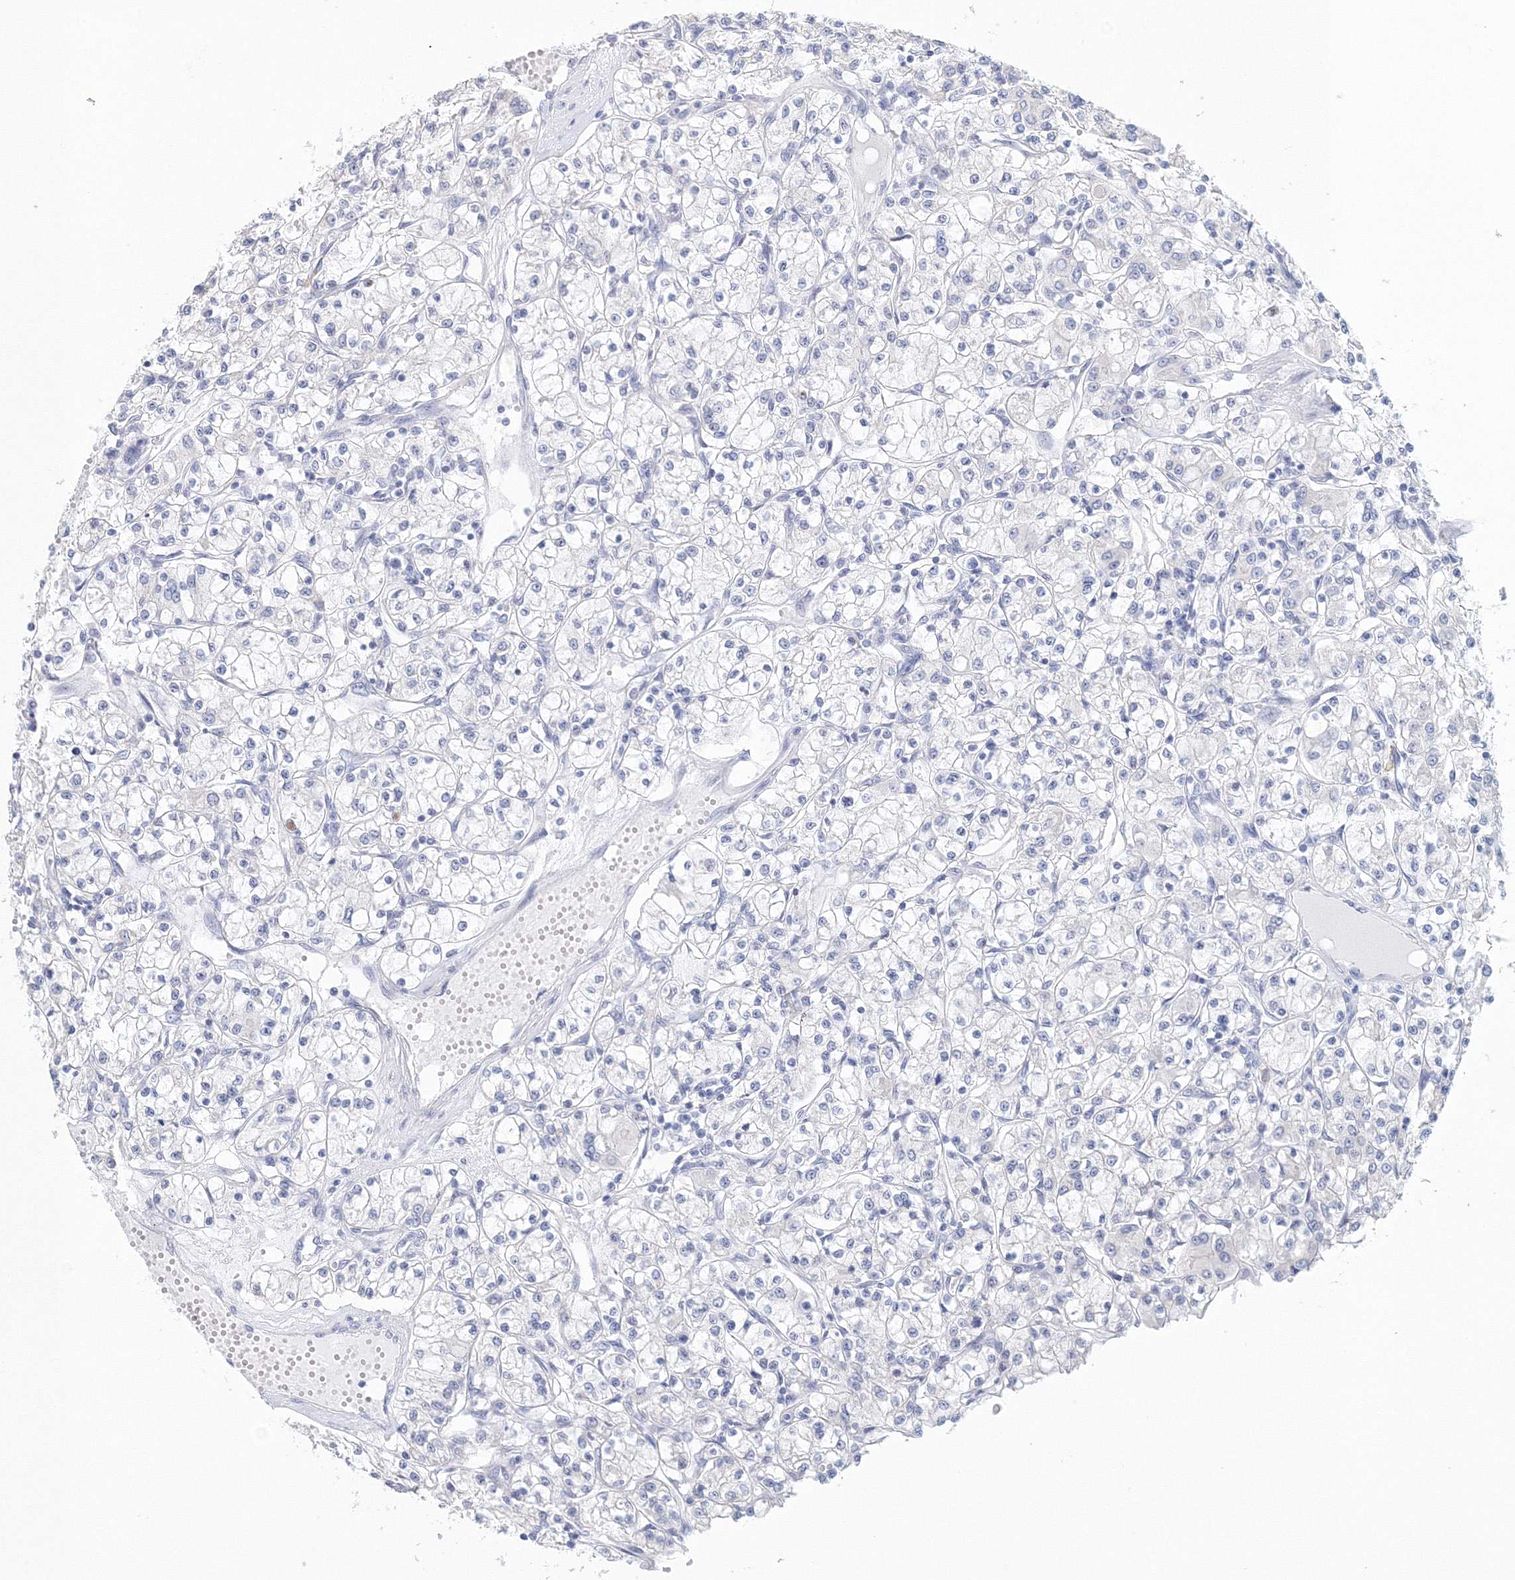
{"staining": {"intensity": "negative", "quantity": "none", "location": "none"}, "tissue": "renal cancer", "cell_type": "Tumor cells", "image_type": "cancer", "snomed": [{"axis": "morphology", "description": "Adenocarcinoma, NOS"}, {"axis": "topography", "description": "Kidney"}], "caption": "A photomicrograph of renal adenocarcinoma stained for a protein reveals no brown staining in tumor cells.", "gene": "VSIG1", "patient": {"sex": "female", "age": 59}}